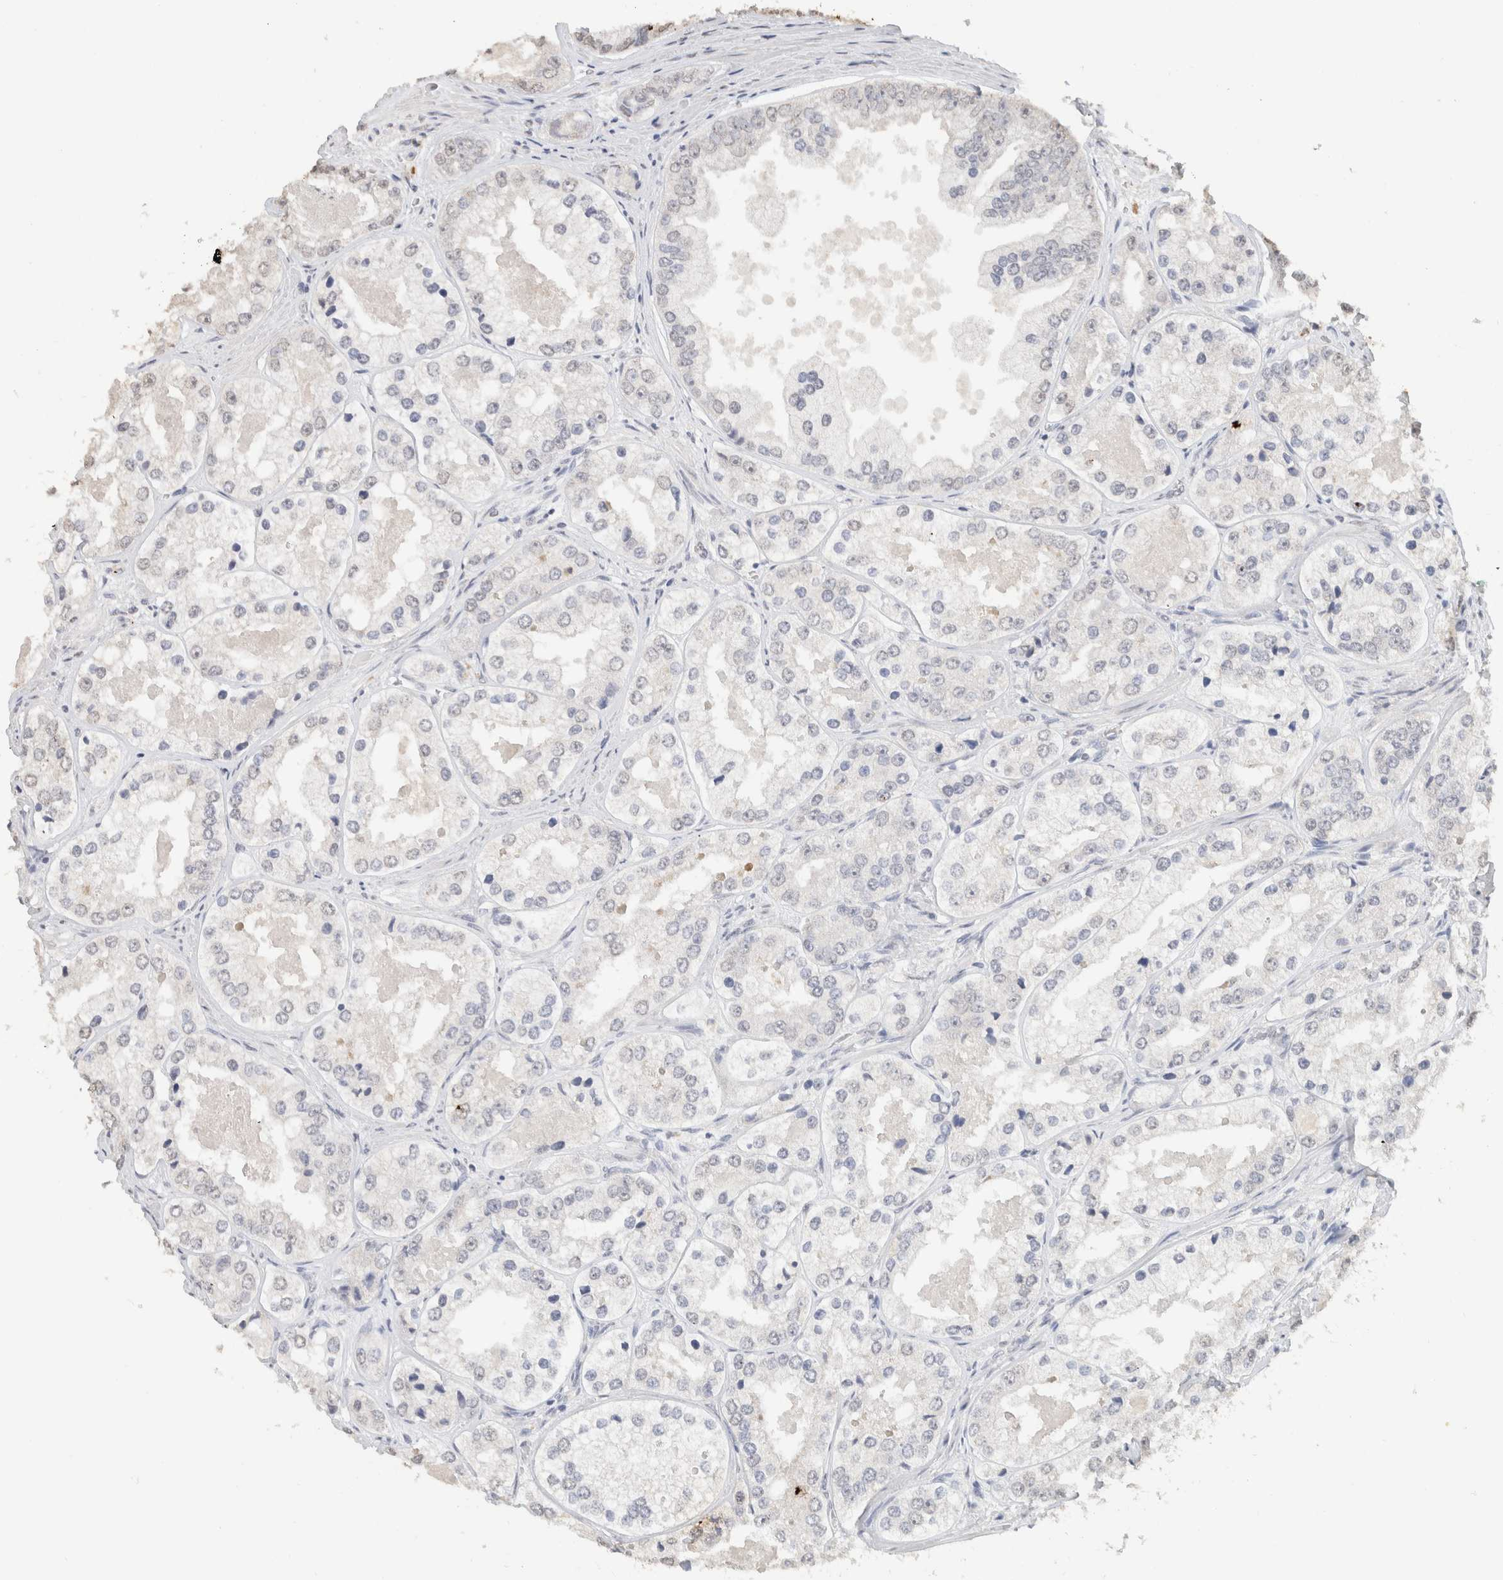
{"staining": {"intensity": "negative", "quantity": "none", "location": "none"}, "tissue": "prostate cancer", "cell_type": "Tumor cells", "image_type": "cancer", "snomed": [{"axis": "morphology", "description": "Adenocarcinoma, High grade"}, {"axis": "topography", "description": "Prostate"}], "caption": "Immunohistochemical staining of human prostate cancer (adenocarcinoma (high-grade)) demonstrates no significant positivity in tumor cells.", "gene": "CD80", "patient": {"sex": "male", "age": 61}}